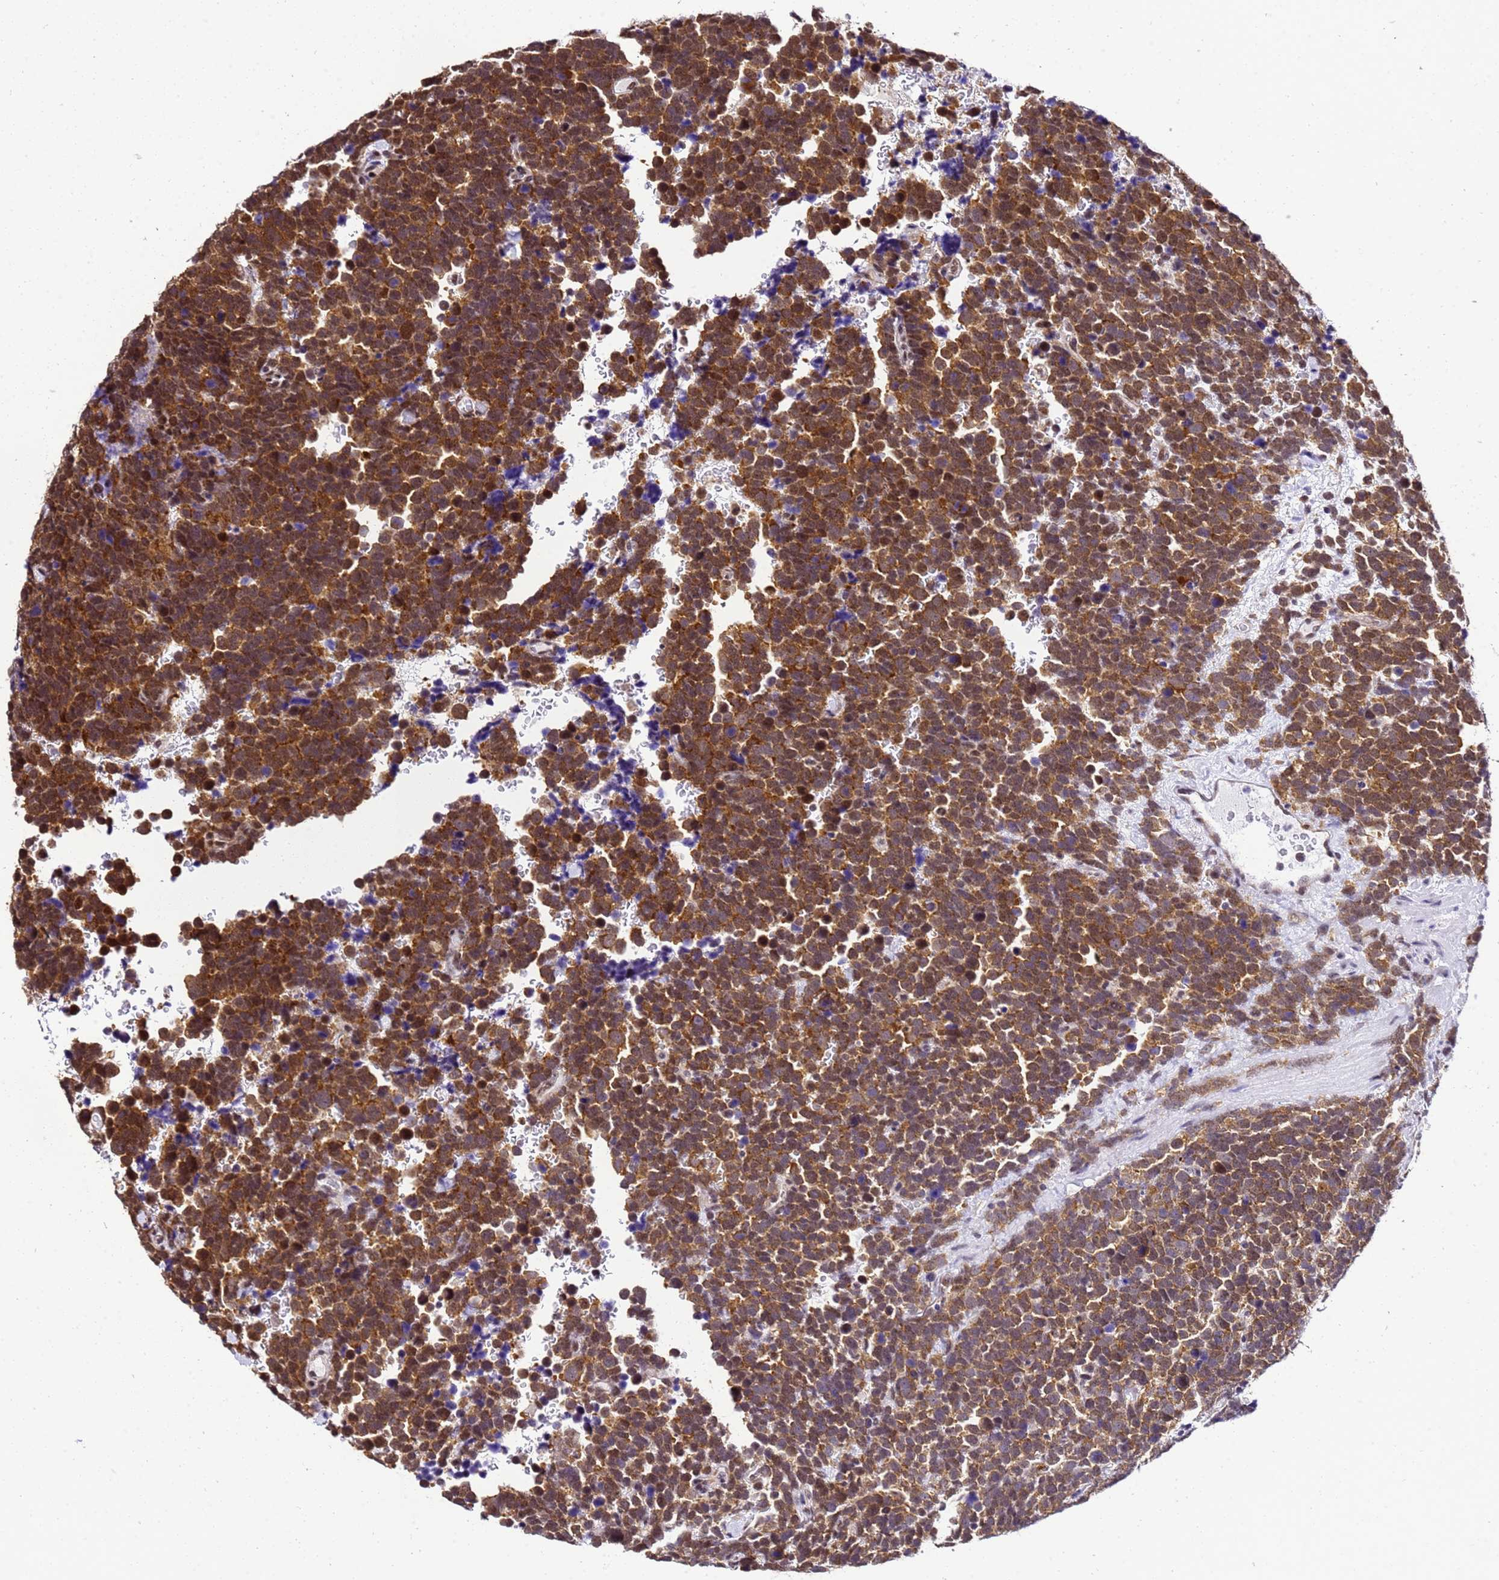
{"staining": {"intensity": "strong", "quantity": ">75%", "location": "cytoplasmic/membranous,nuclear"}, "tissue": "urothelial cancer", "cell_type": "Tumor cells", "image_type": "cancer", "snomed": [{"axis": "morphology", "description": "Urothelial carcinoma, High grade"}, {"axis": "topography", "description": "Urinary bladder"}], "caption": "The photomicrograph demonstrates staining of urothelial cancer, revealing strong cytoplasmic/membranous and nuclear protein positivity (brown color) within tumor cells.", "gene": "SMN1", "patient": {"sex": "female", "age": 82}}